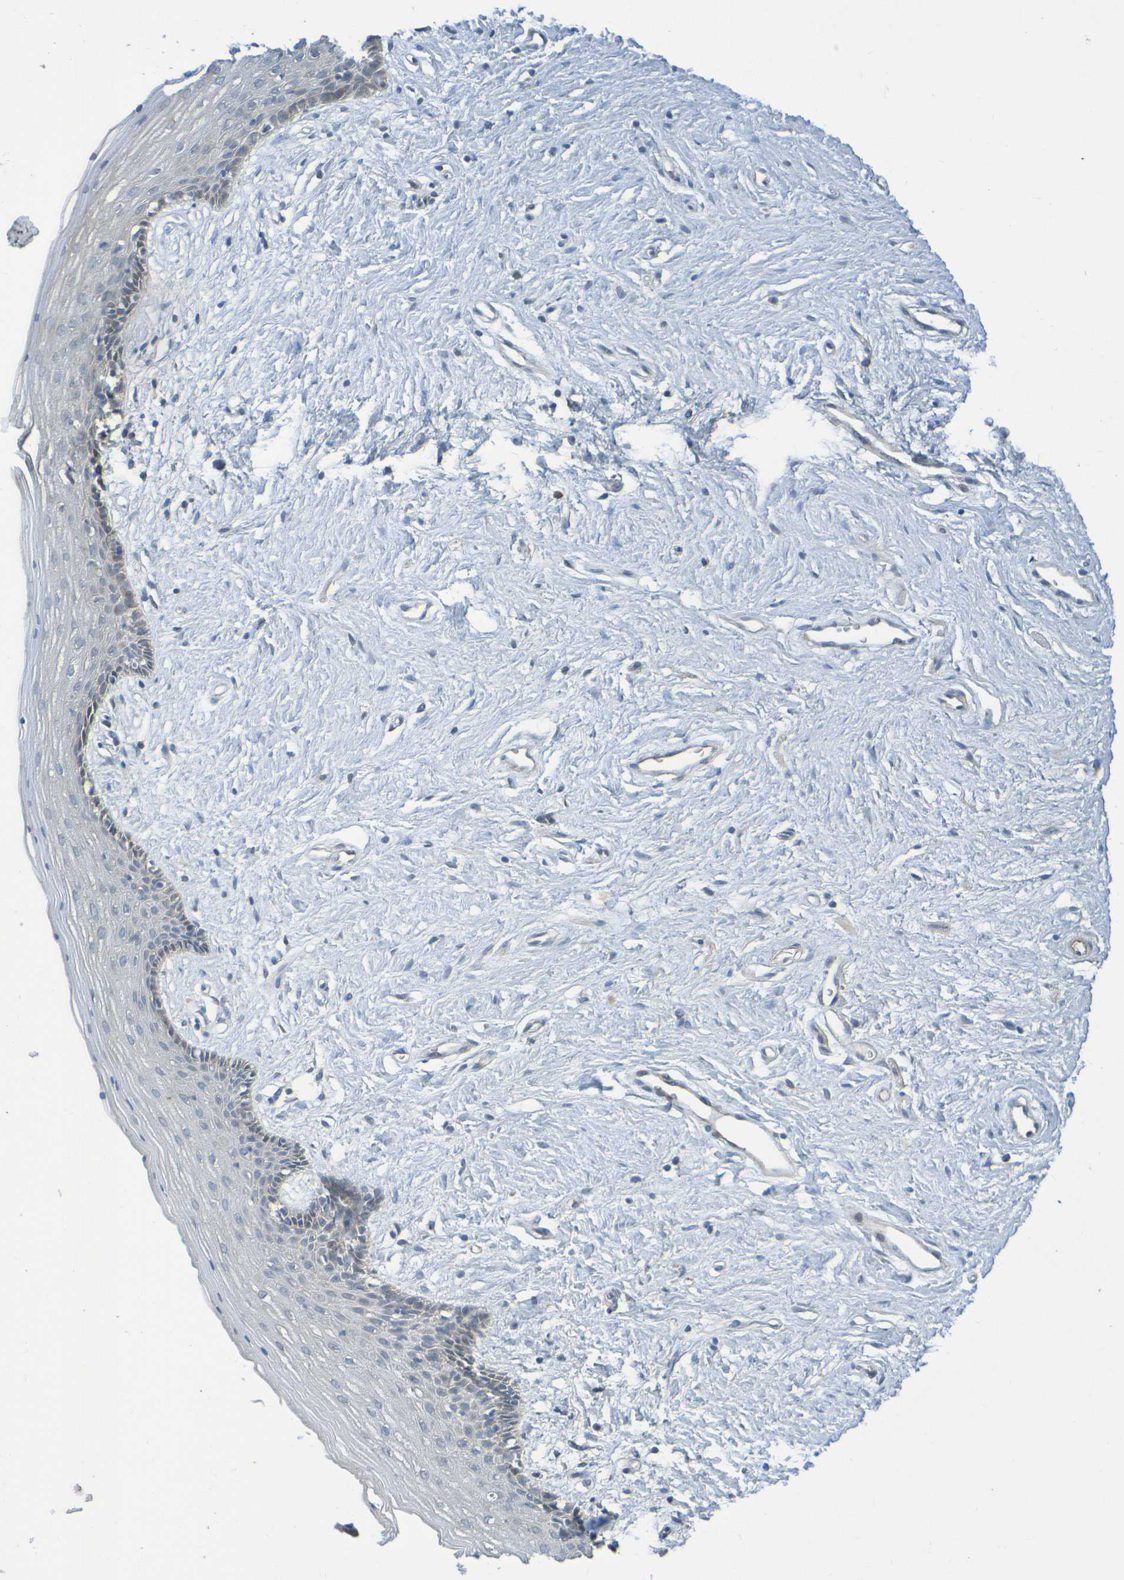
{"staining": {"intensity": "weak", "quantity": "<25%", "location": "cytoplasmic/membranous"}, "tissue": "vagina", "cell_type": "Squamous epithelial cells", "image_type": "normal", "snomed": [{"axis": "morphology", "description": "Normal tissue, NOS"}, {"axis": "topography", "description": "Vagina"}], "caption": "An immunohistochemistry (IHC) image of normal vagina is shown. There is no staining in squamous epithelial cells of vagina.", "gene": "CYP4F2", "patient": {"sex": "female", "age": 44}}